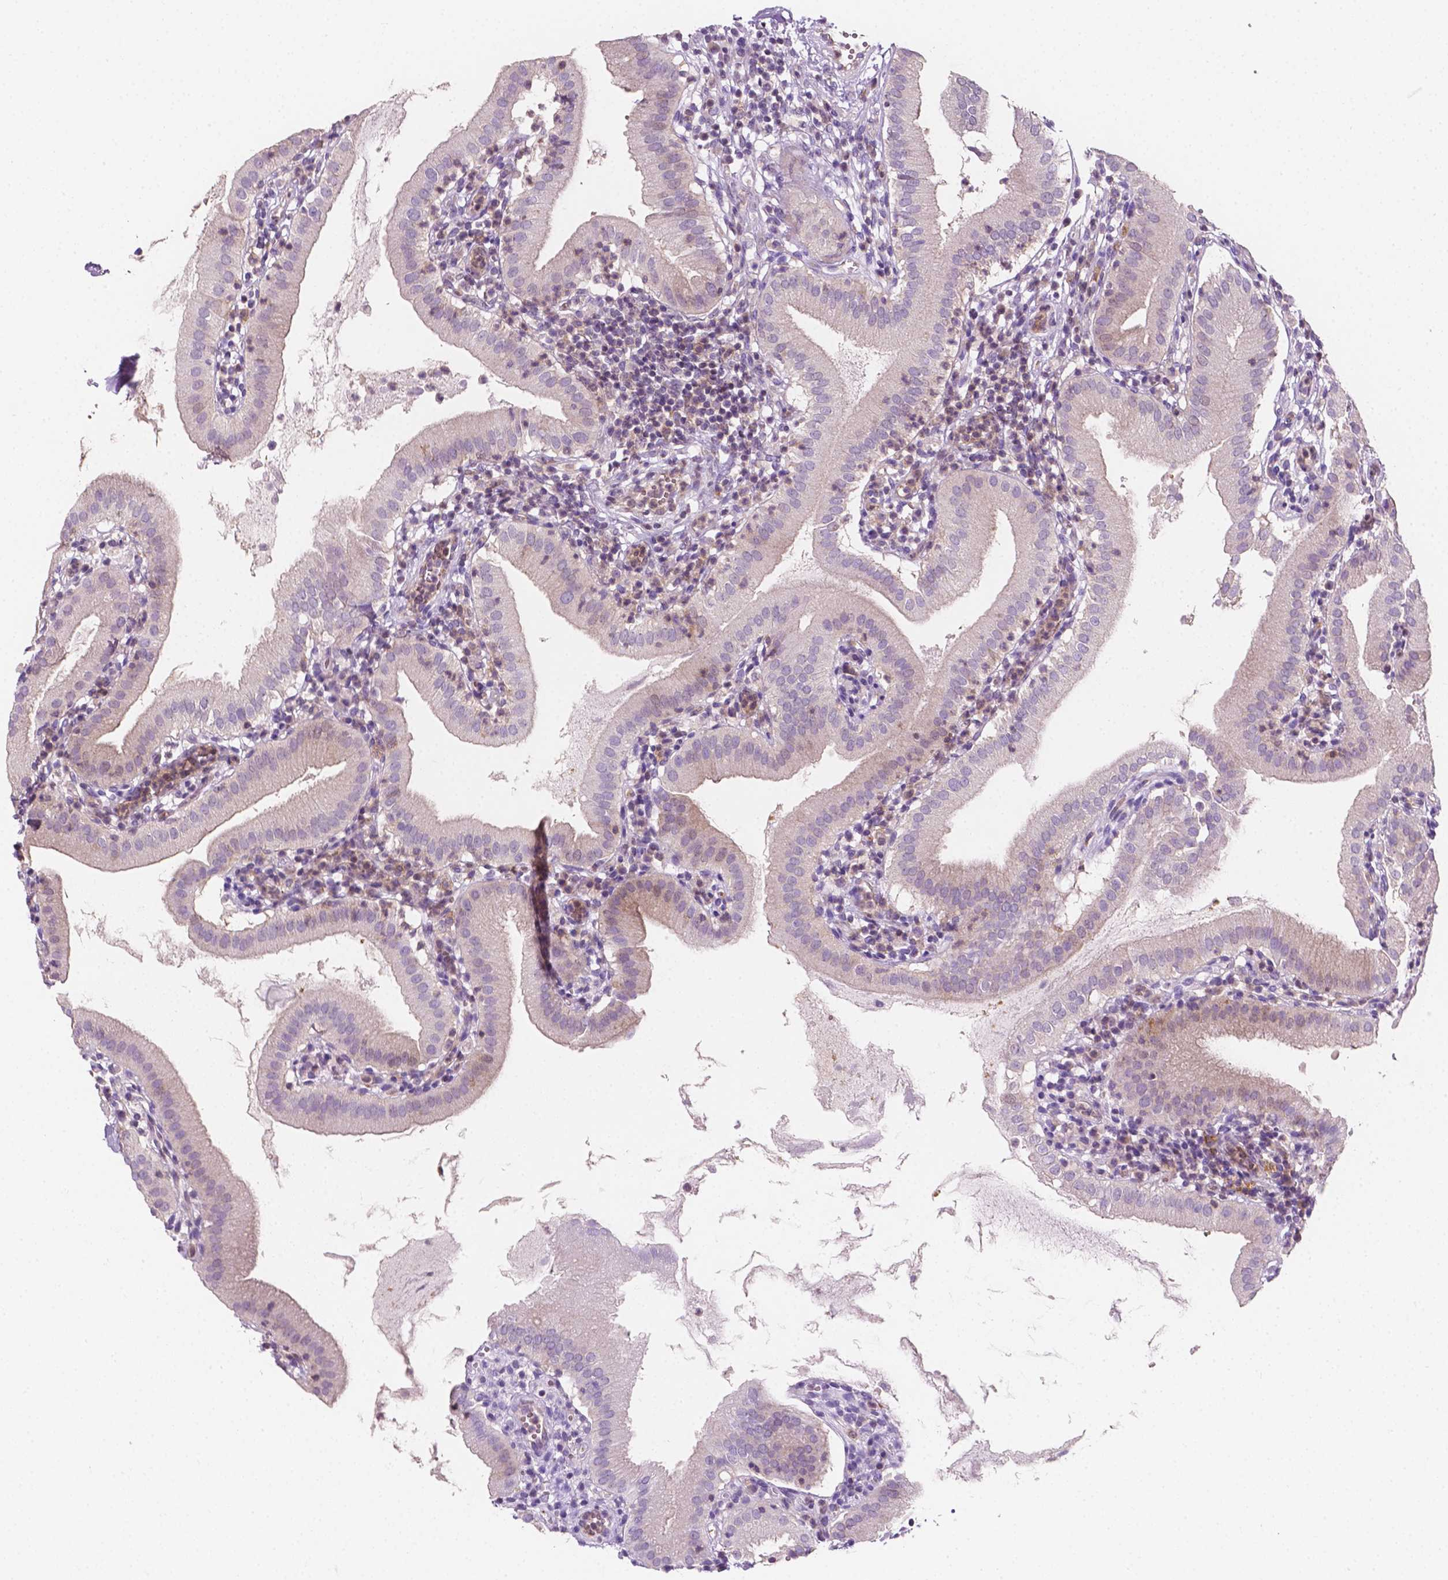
{"staining": {"intensity": "negative", "quantity": "none", "location": "none"}, "tissue": "gallbladder", "cell_type": "Glandular cells", "image_type": "normal", "snomed": [{"axis": "morphology", "description": "Normal tissue, NOS"}, {"axis": "topography", "description": "Gallbladder"}], "caption": "This is an immunohistochemistry (IHC) histopathology image of normal human gallbladder. There is no staining in glandular cells.", "gene": "EGFR", "patient": {"sex": "female", "age": 65}}